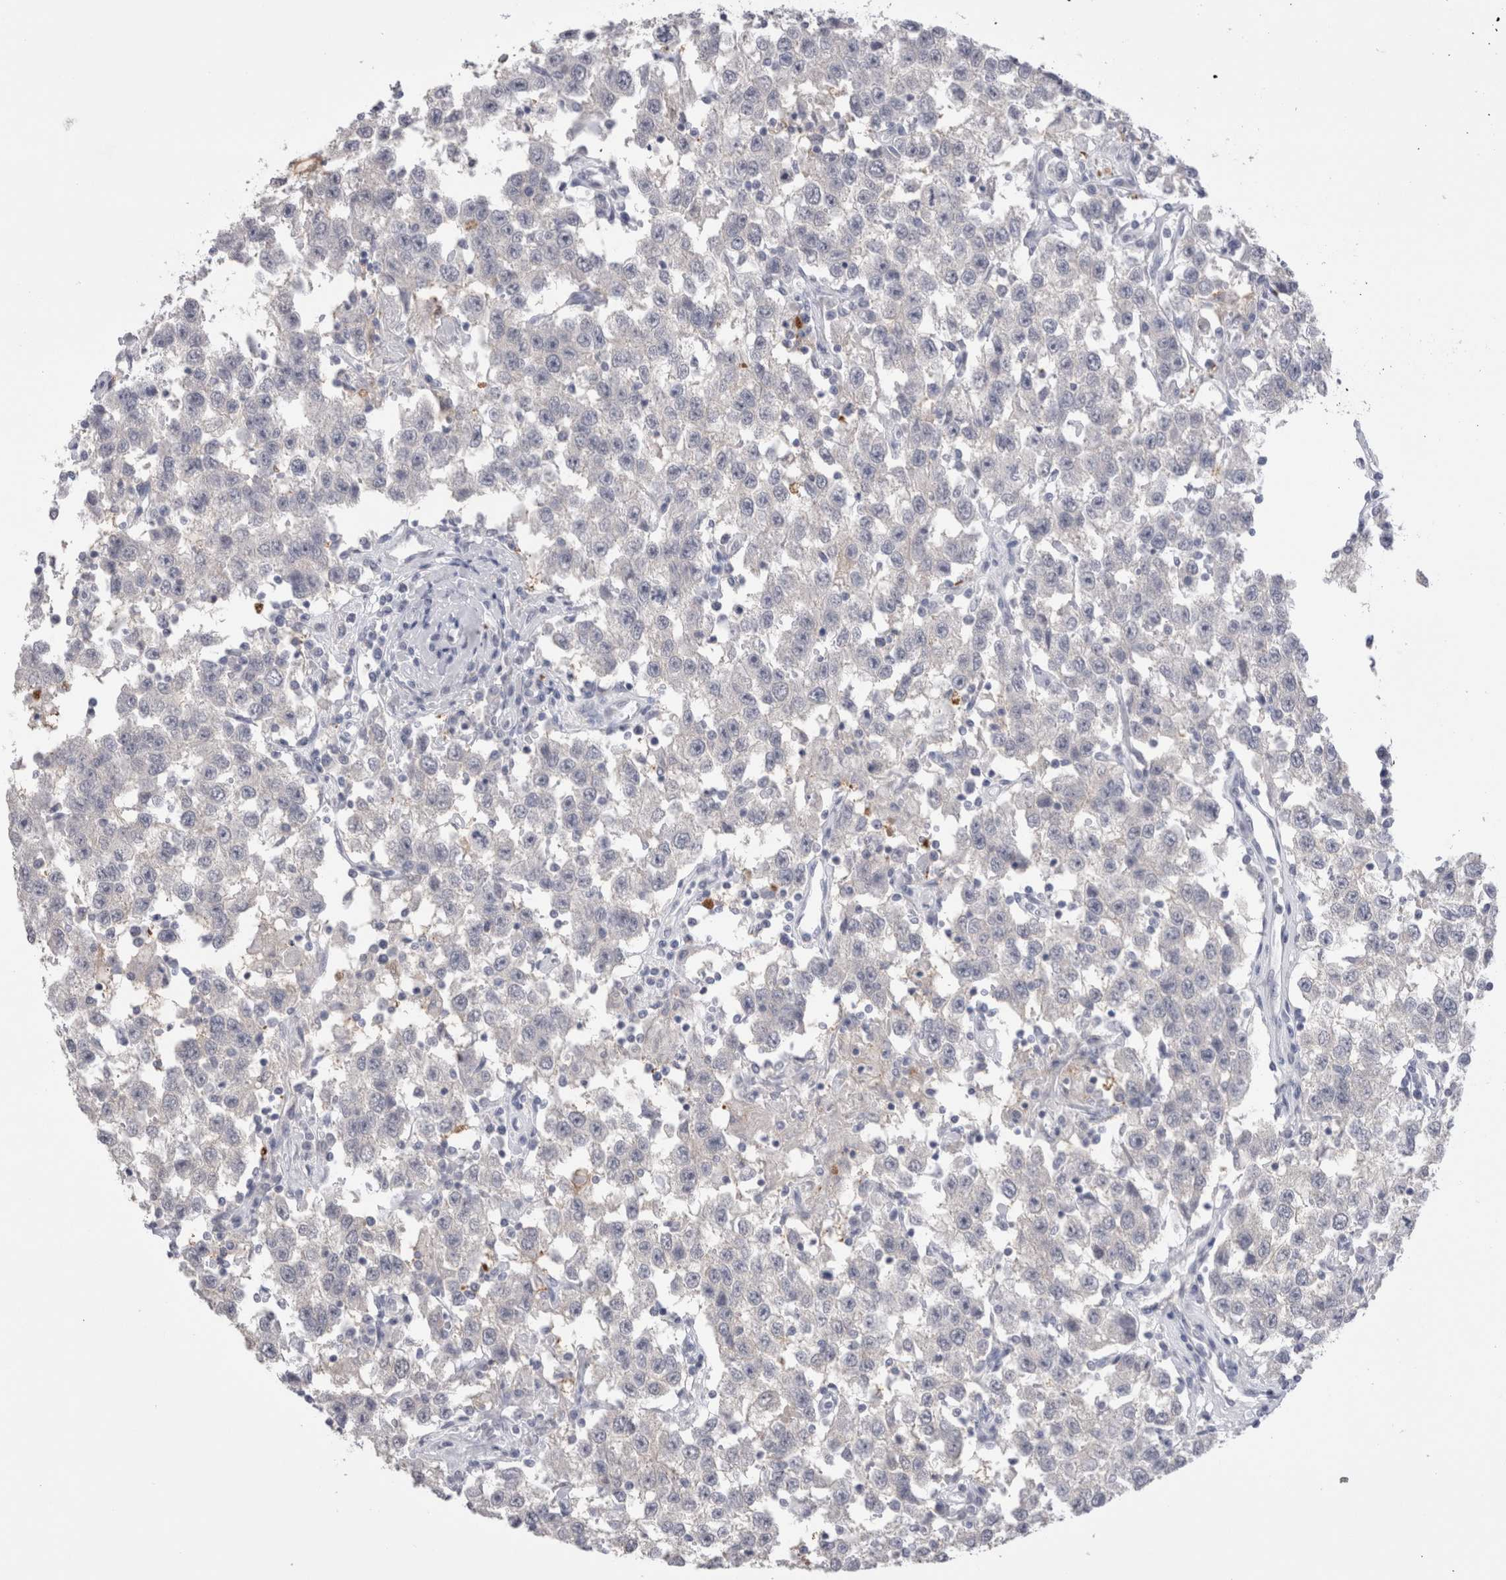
{"staining": {"intensity": "negative", "quantity": "none", "location": "none"}, "tissue": "testis cancer", "cell_type": "Tumor cells", "image_type": "cancer", "snomed": [{"axis": "morphology", "description": "Seminoma, NOS"}, {"axis": "topography", "description": "Testis"}], "caption": "A photomicrograph of human testis cancer is negative for staining in tumor cells.", "gene": "SUCNR1", "patient": {"sex": "male", "age": 41}}